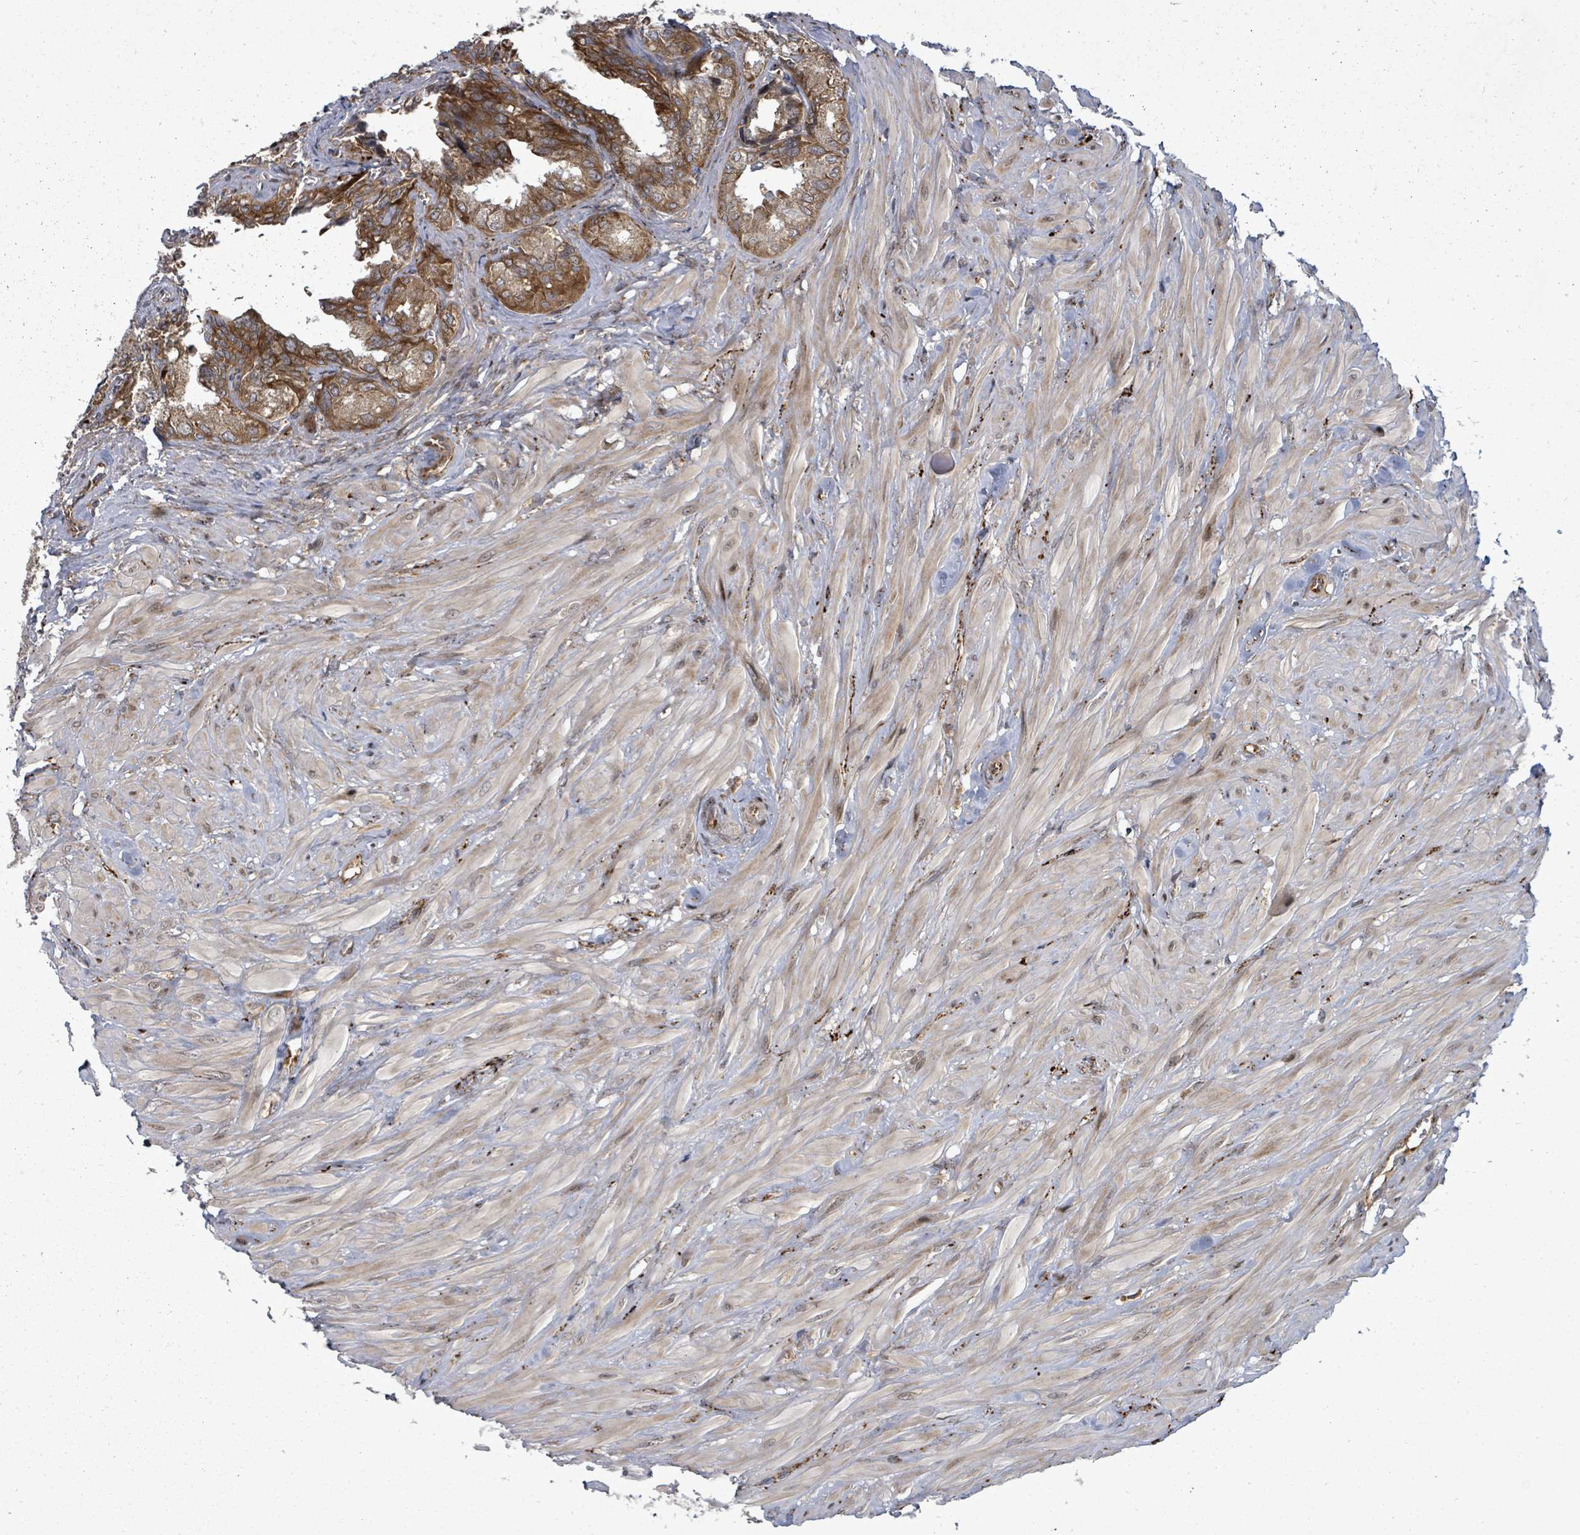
{"staining": {"intensity": "moderate", "quantity": ">75%", "location": "cytoplasmic/membranous"}, "tissue": "seminal vesicle", "cell_type": "Glandular cells", "image_type": "normal", "snomed": [{"axis": "morphology", "description": "Normal tissue, NOS"}, {"axis": "topography", "description": "Seminal veicle"}], "caption": "Glandular cells exhibit moderate cytoplasmic/membranous staining in approximately >75% of cells in unremarkable seminal vesicle.", "gene": "EIF3CL", "patient": {"sex": "male", "age": 67}}